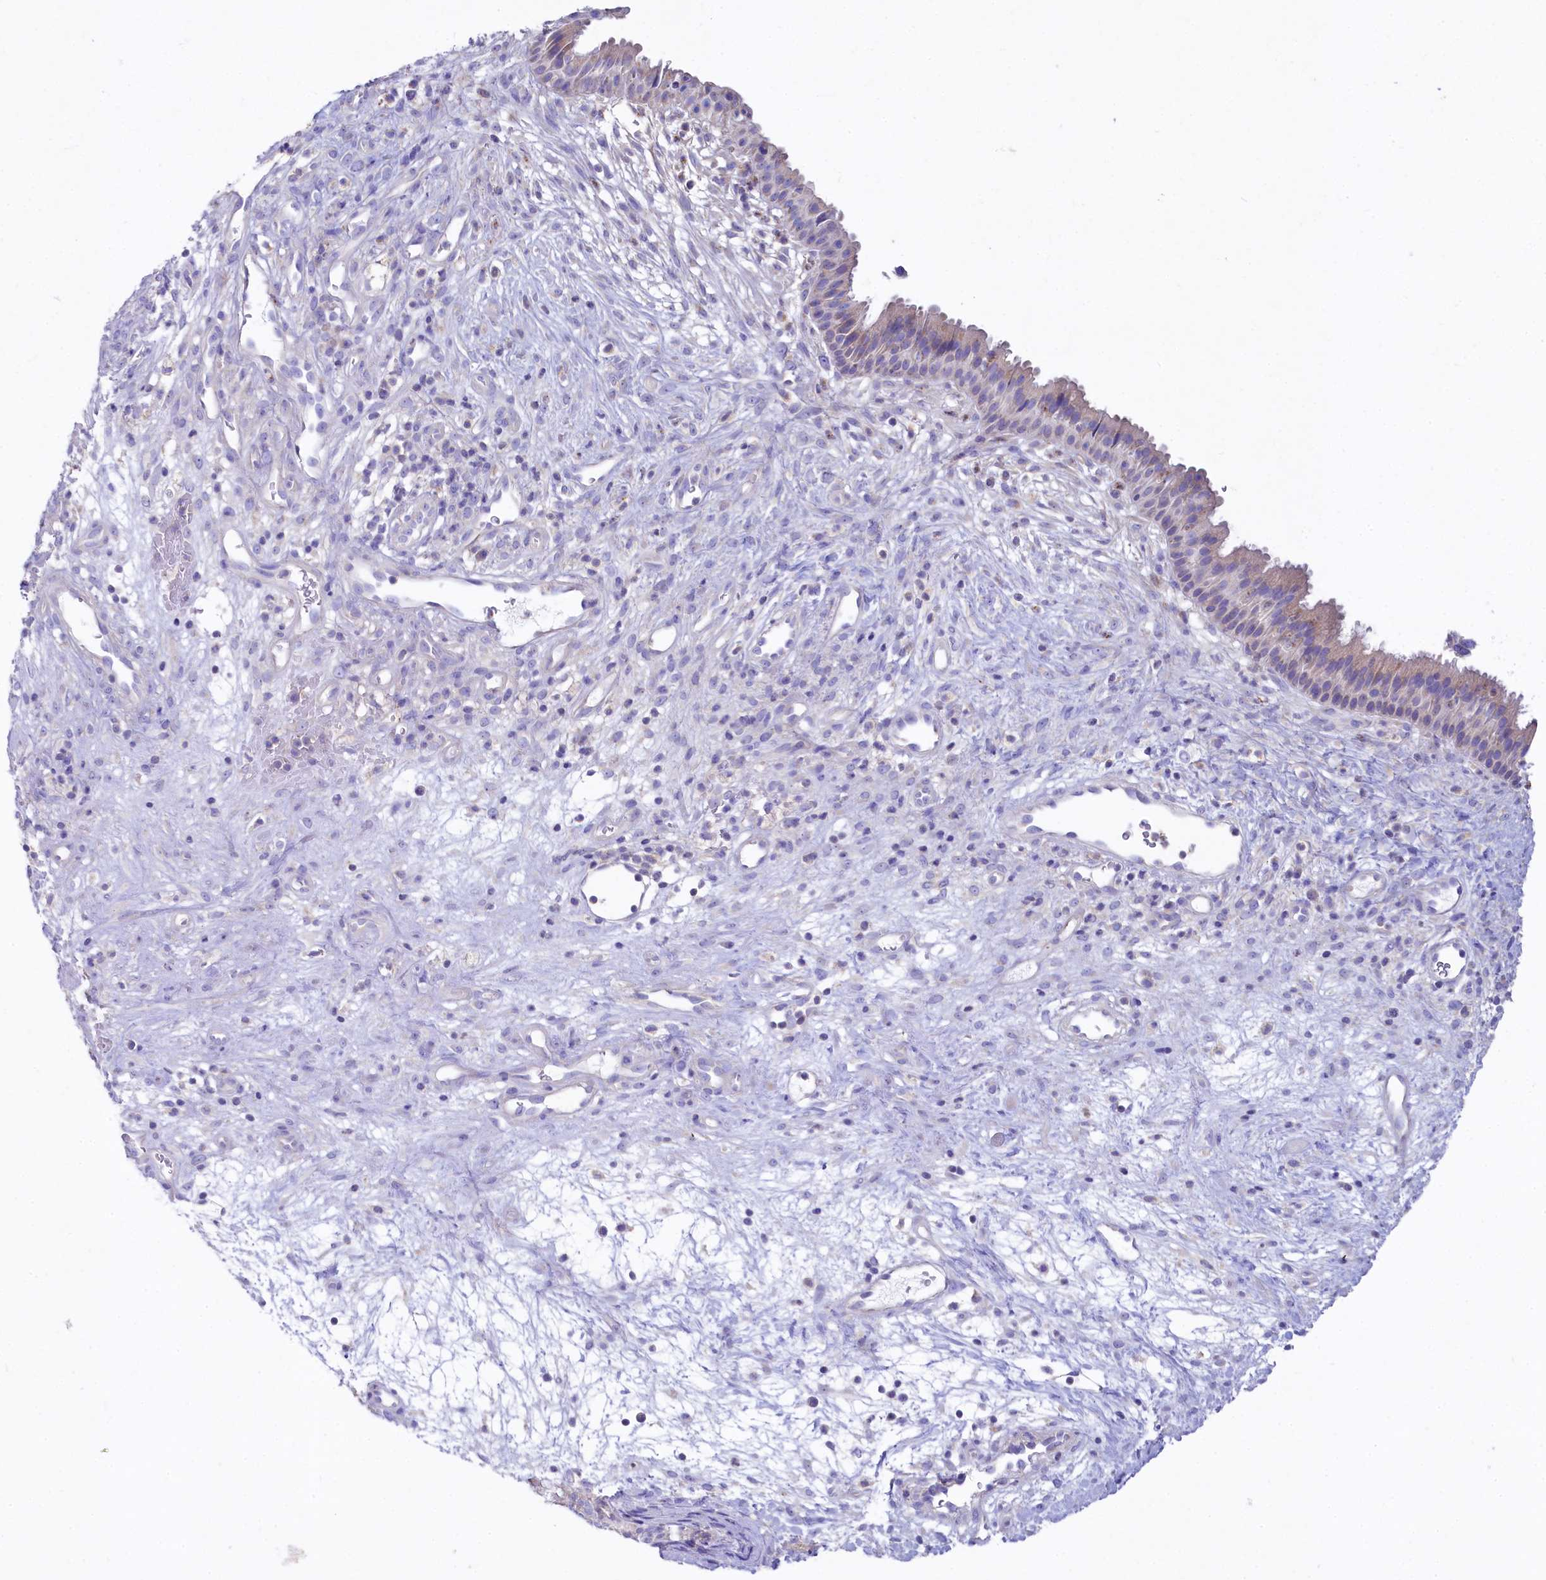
{"staining": {"intensity": "weak", "quantity": "<25%", "location": "cytoplasmic/membranous"}, "tissue": "nasopharynx", "cell_type": "Respiratory epithelial cells", "image_type": "normal", "snomed": [{"axis": "morphology", "description": "Normal tissue, NOS"}, {"axis": "topography", "description": "Nasopharynx"}], "caption": "Immunohistochemistry image of normal nasopharynx: human nasopharynx stained with DAB exhibits no significant protein positivity in respiratory epithelial cells. Nuclei are stained in blue.", "gene": "VPS26B", "patient": {"sex": "male", "age": 22}}